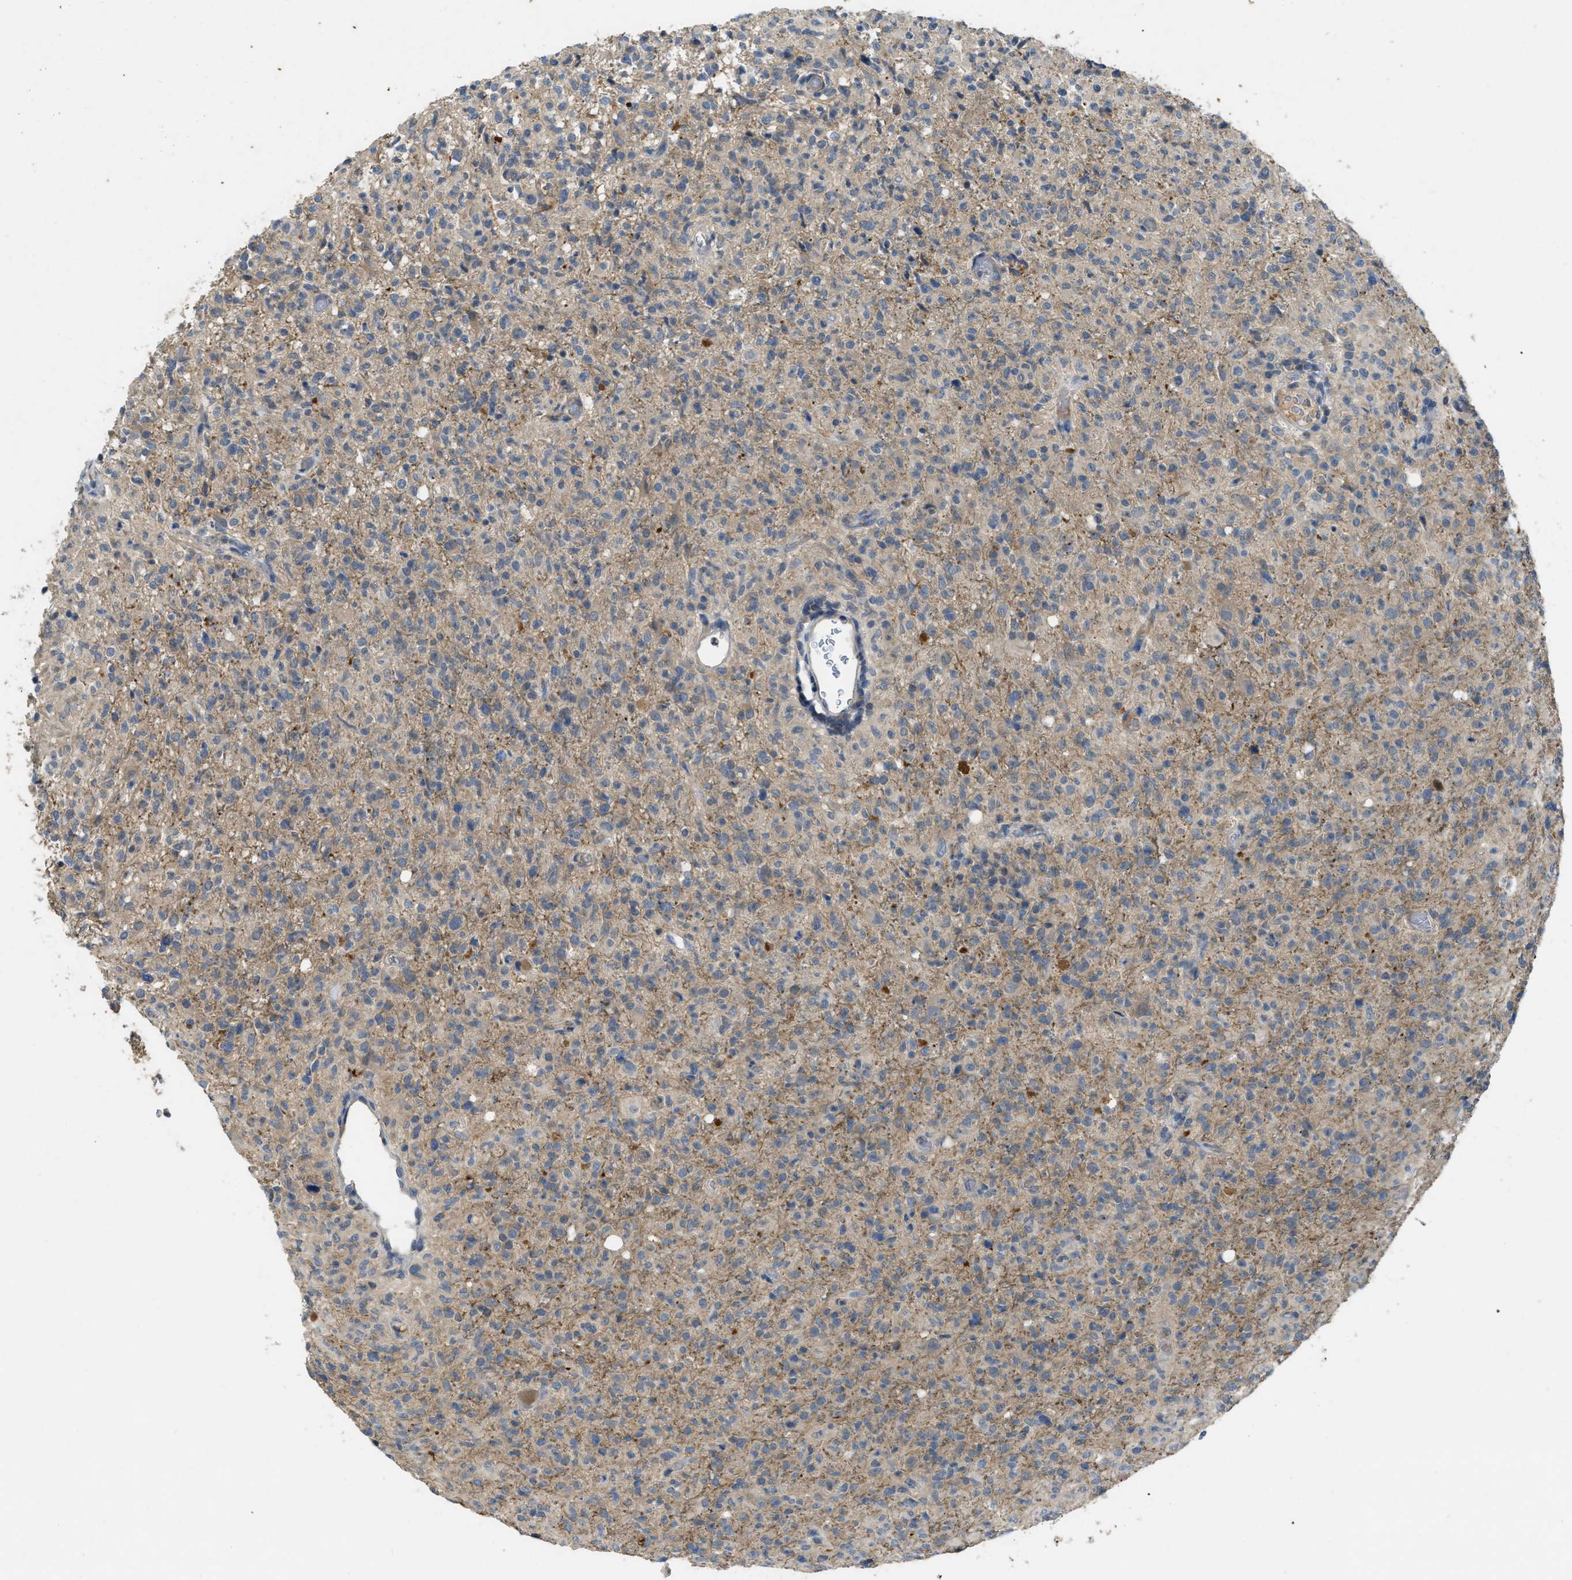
{"staining": {"intensity": "negative", "quantity": "none", "location": "none"}, "tissue": "glioma", "cell_type": "Tumor cells", "image_type": "cancer", "snomed": [{"axis": "morphology", "description": "Glioma, malignant, High grade"}, {"axis": "topography", "description": "Brain"}], "caption": "Glioma was stained to show a protein in brown. There is no significant expression in tumor cells.", "gene": "PPP3CA", "patient": {"sex": "female", "age": 57}}